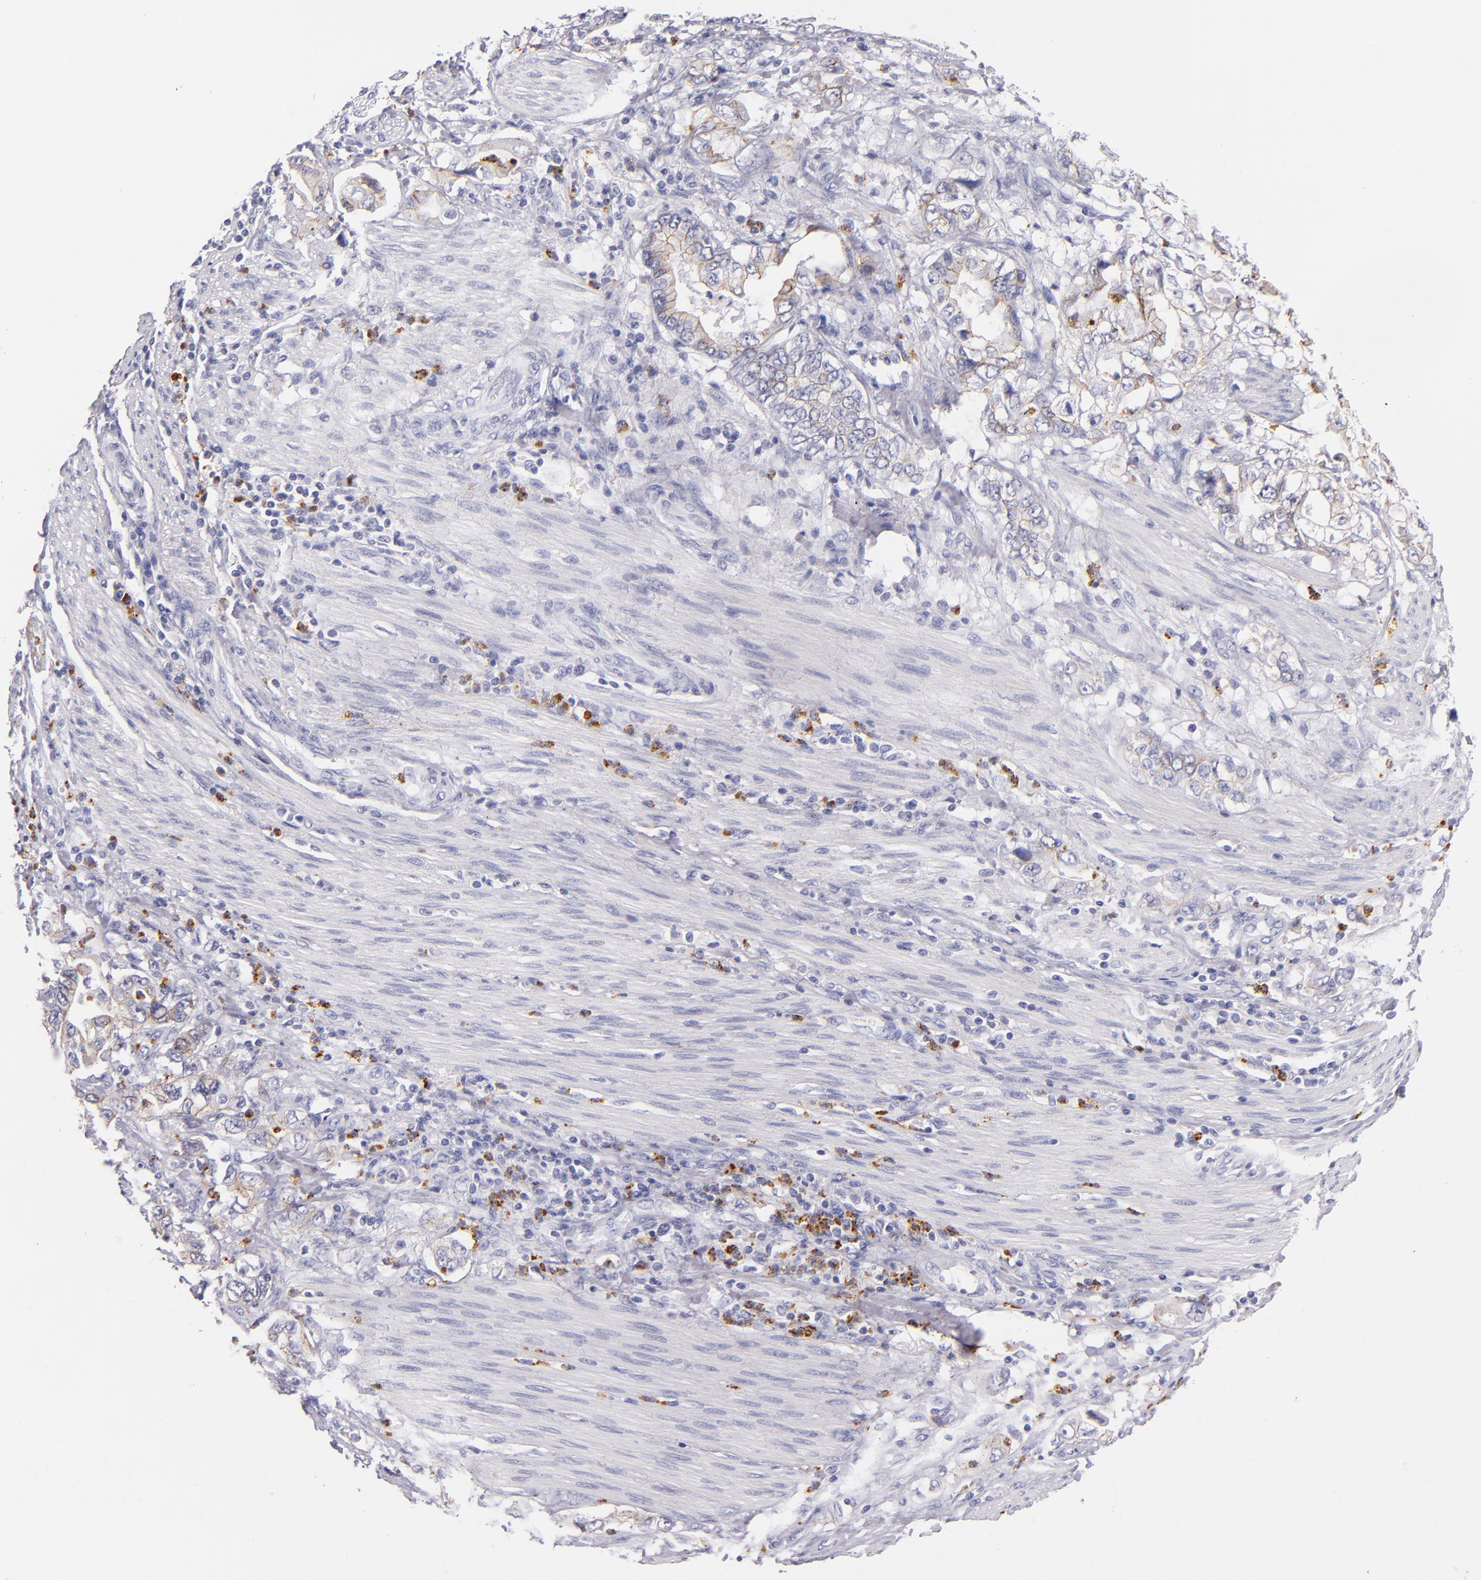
{"staining": {"intensity": "weak", "quantity": "25%-75%", "location": "cytoplasmic/membranous"}, "tissue": "stomach cancer", "cell_type": "Tumor cells", "image_type": "cancer", "snomed": [{"axis": "morphology", "description": "Adenocarcinoma, NOS"}, {"axis": "topography", "description": "Pancreas"}, {"axis": "topography", "description": "Stomach, upper"}], "caption": "This histopathology image displays IHC staining of stomach cancer (adenocarcinoma), with low weak cytoplasmic/membranous positivity in about 25%-75% of tumor cells.", "gene": "CDH3", "patient": {"sex": "male", "age": 77}}